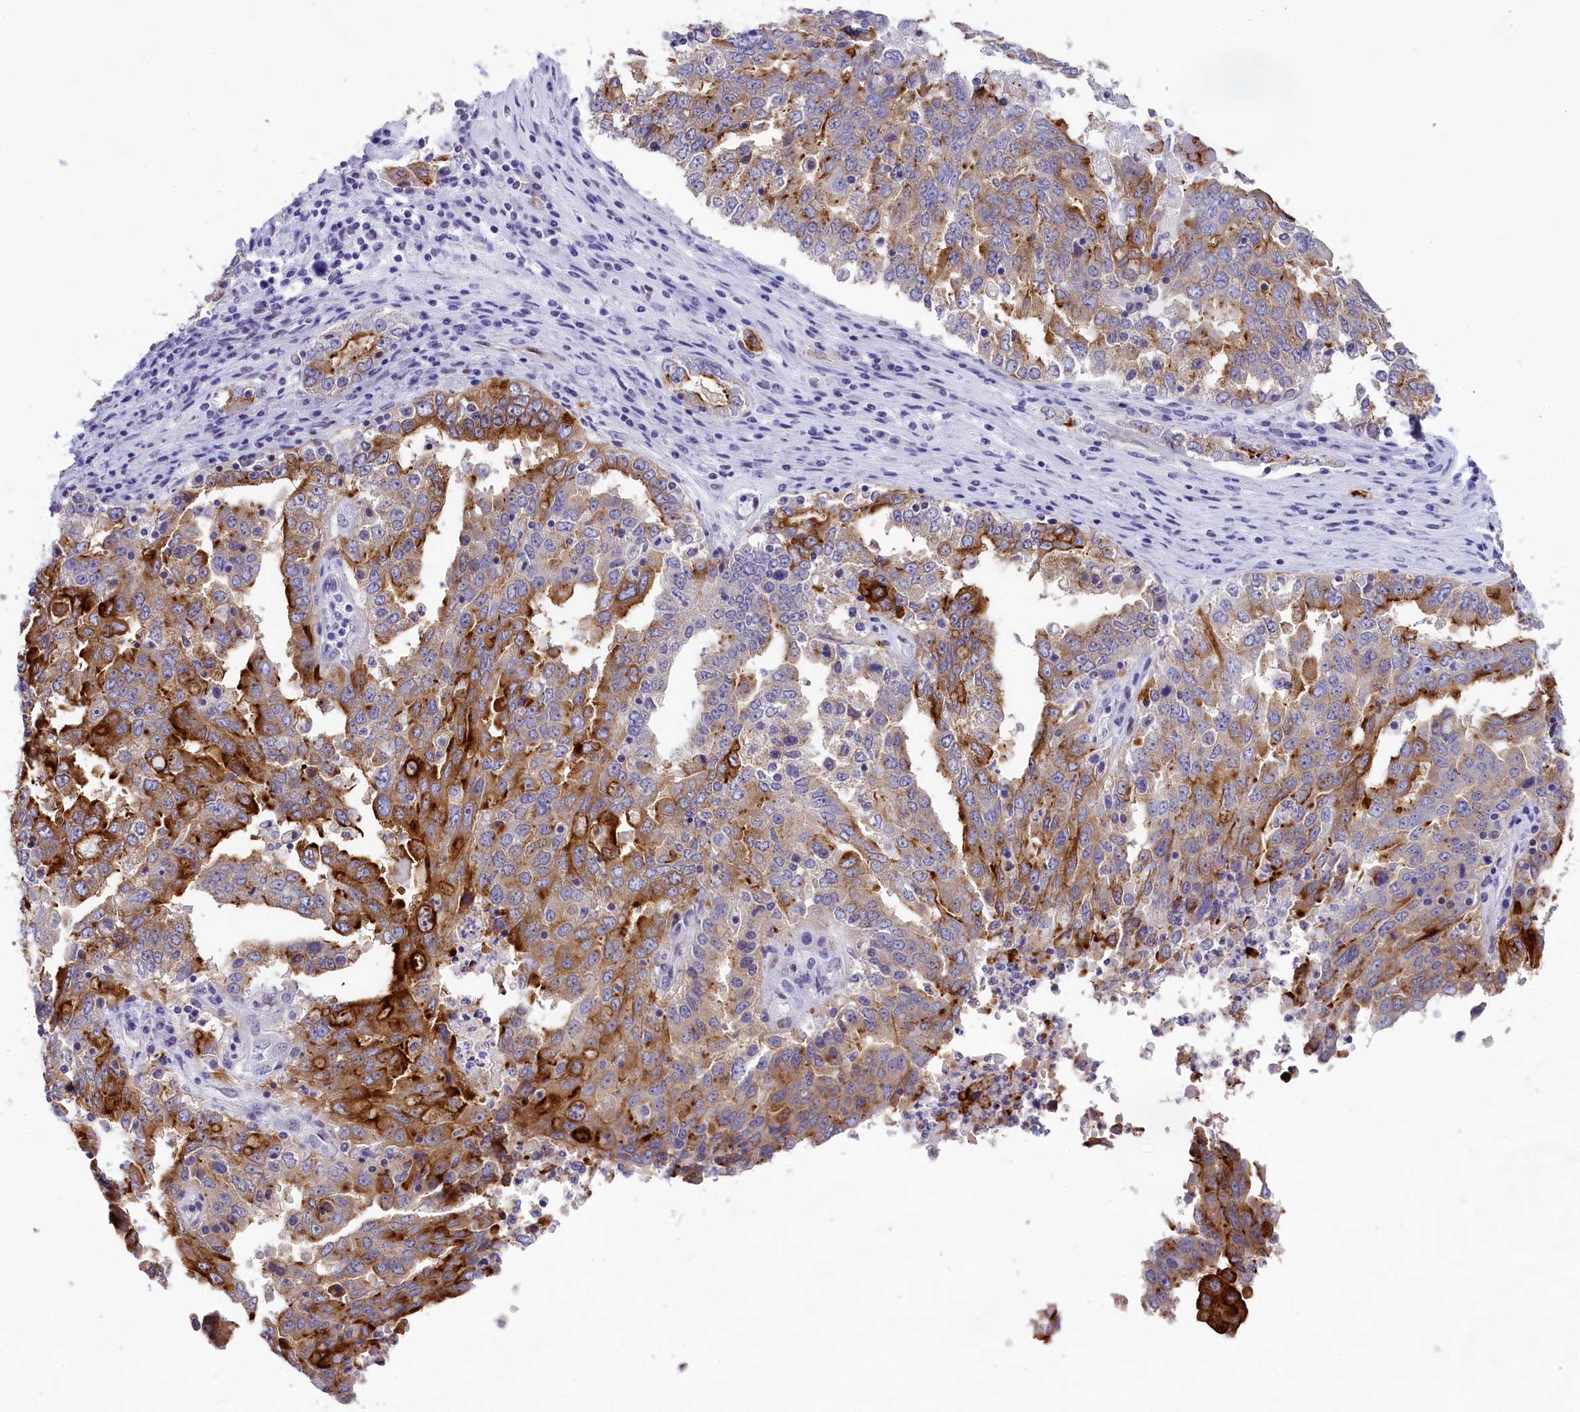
{"staining": {"intensity": "strong", "quantity": "25%-75%", "location": "cytoplasmic/membranous"}, "tissue": "ovarian cancer", "cell_type": "Tumor cells", "image_type": "cancer", "snomed": [{"axis": "morphology", "description": "Carcinoma, endometroid"}, {"axis": "topography", "description": "Ovary"}], "caption": "Protein analysis of ovarian cancer (endometroid carcinoma) tissue shows strong cytoplasmic/membranous expression in approximately 25%-75% of tumor cells. Immunohistochemistry (ihc) stains the protein of interest in brown and the nuclei are stained blue.", "gene": "SPIRE2", "patient": {"sex": "female", "age": 62}}